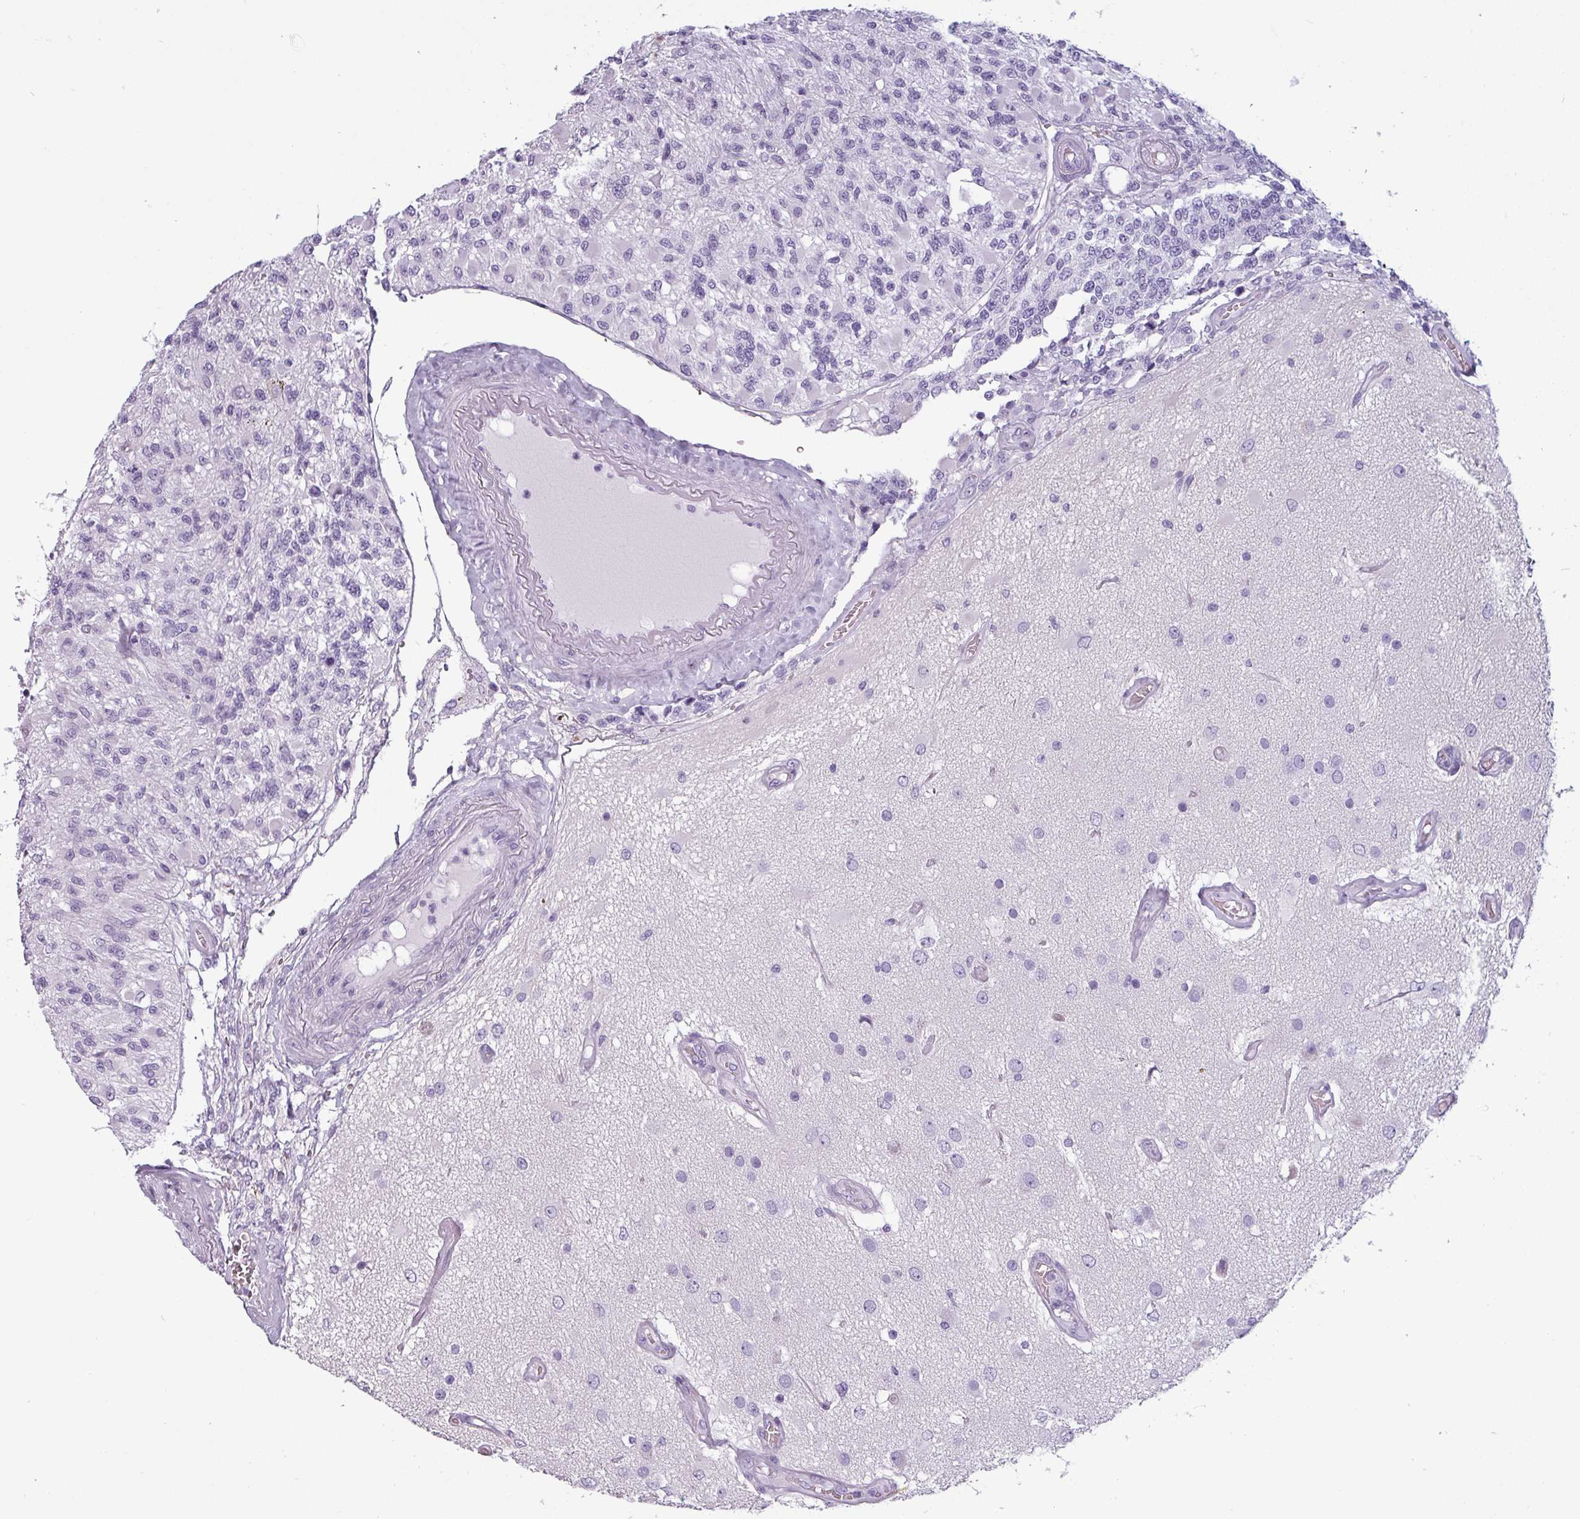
{"staining": {"intensity": "negative", "quantity": "none", "location": "none"}, "tissue": "glioma", "cell_type": "Tumor cells", "image_type": "cancer", "snomed": [{"axis": "morphology", "description": "Glioma, malignant, High grade"}, {"axis": "morphology", "description": "Glioblastoma, NOS"}, {"axis": "topography", "description": "Brain"}], "caption": "Immunohistochemistry (IHC) of human glioblastoma demonstrates no expression in tumor cells. (DAB (3,3'-diaminobenzidine) immunohistochemistry (IHC), high magnification).", "gene": "CRYBB2", "patient": {"sex": "male", "age": 60}}